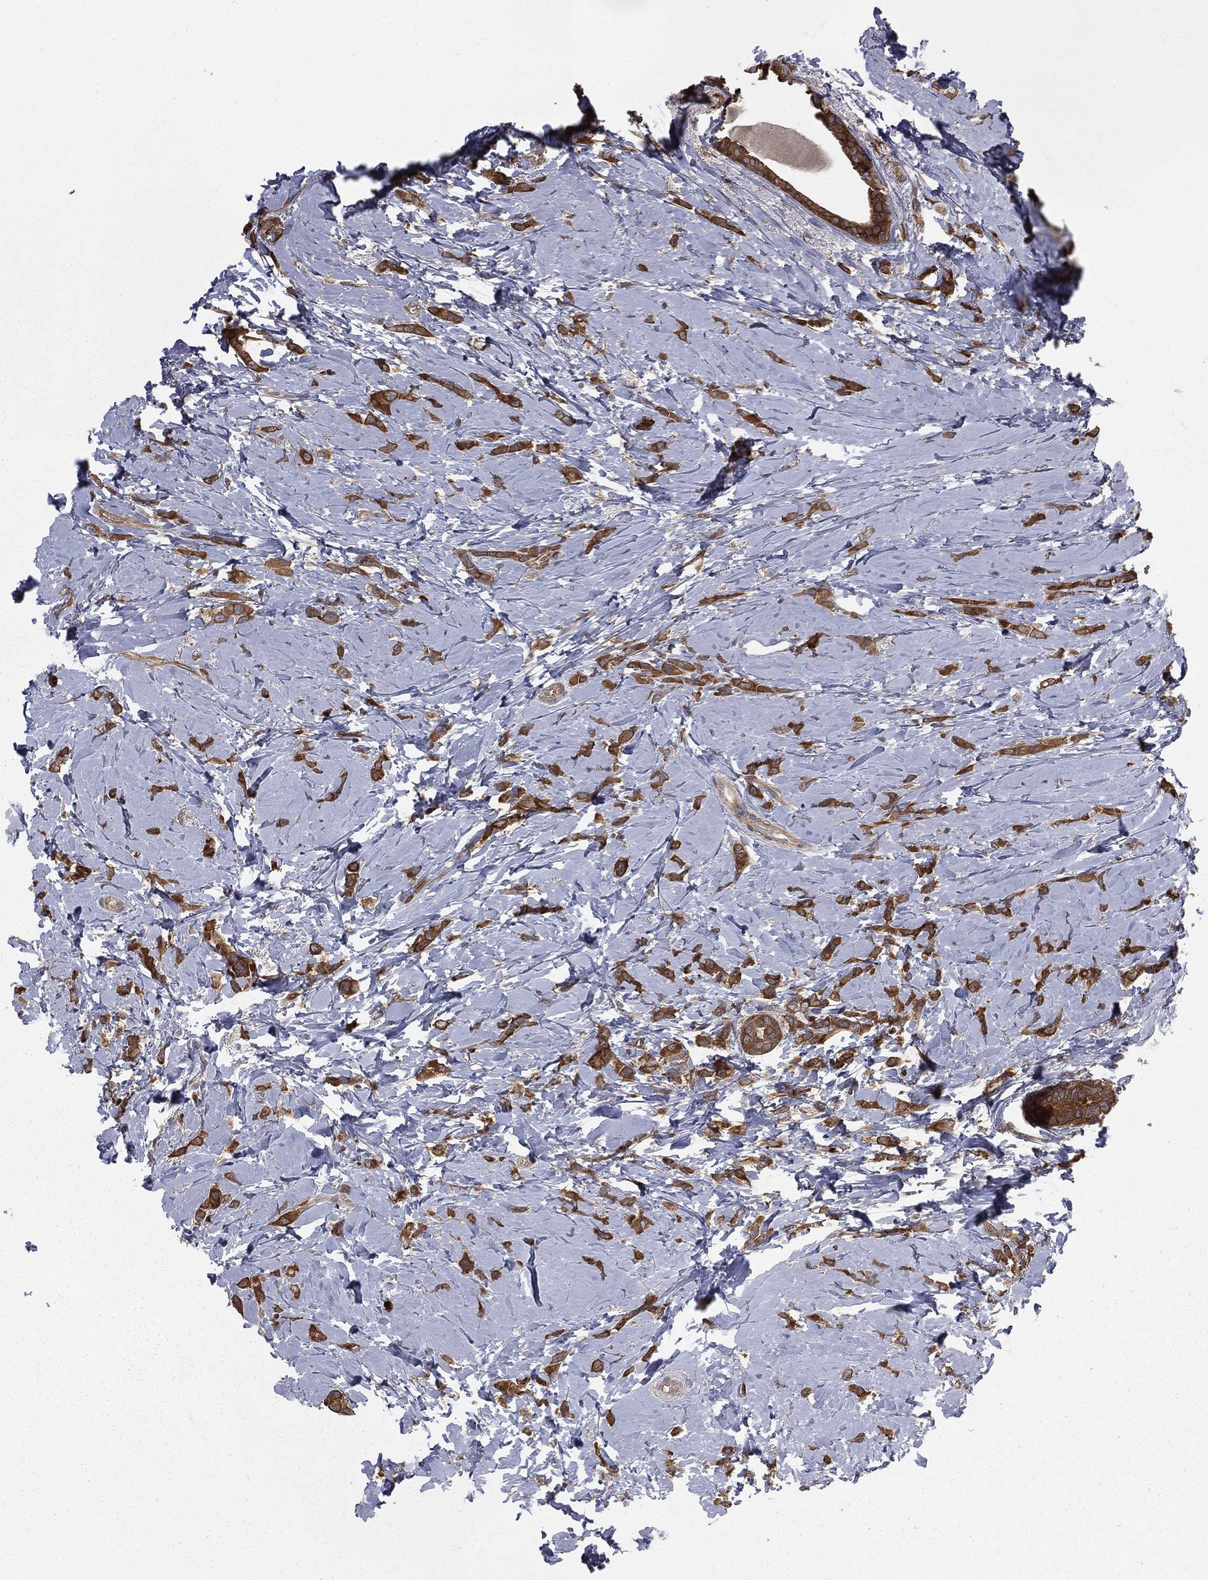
{"staining": {"intensity": "strong", "quantity": ">75%", "location": "cytoplasmic/membranous"}, "tissue": "breast cancer", "cell_type": "Tumor cells", "image_type": "cancer", "snomed": [{"axis": "morphology", "description": "Lobular carcinoma"}, {"axis": "topography", "description": "Breast"}], "caption": "Tumor cells display high levels of strong cytoplasmic/membranous staining in about >75% of cells in breast lobular carcinoma.", "gene": "GNB5", "patient": {"sex": "female", "age": 66}}